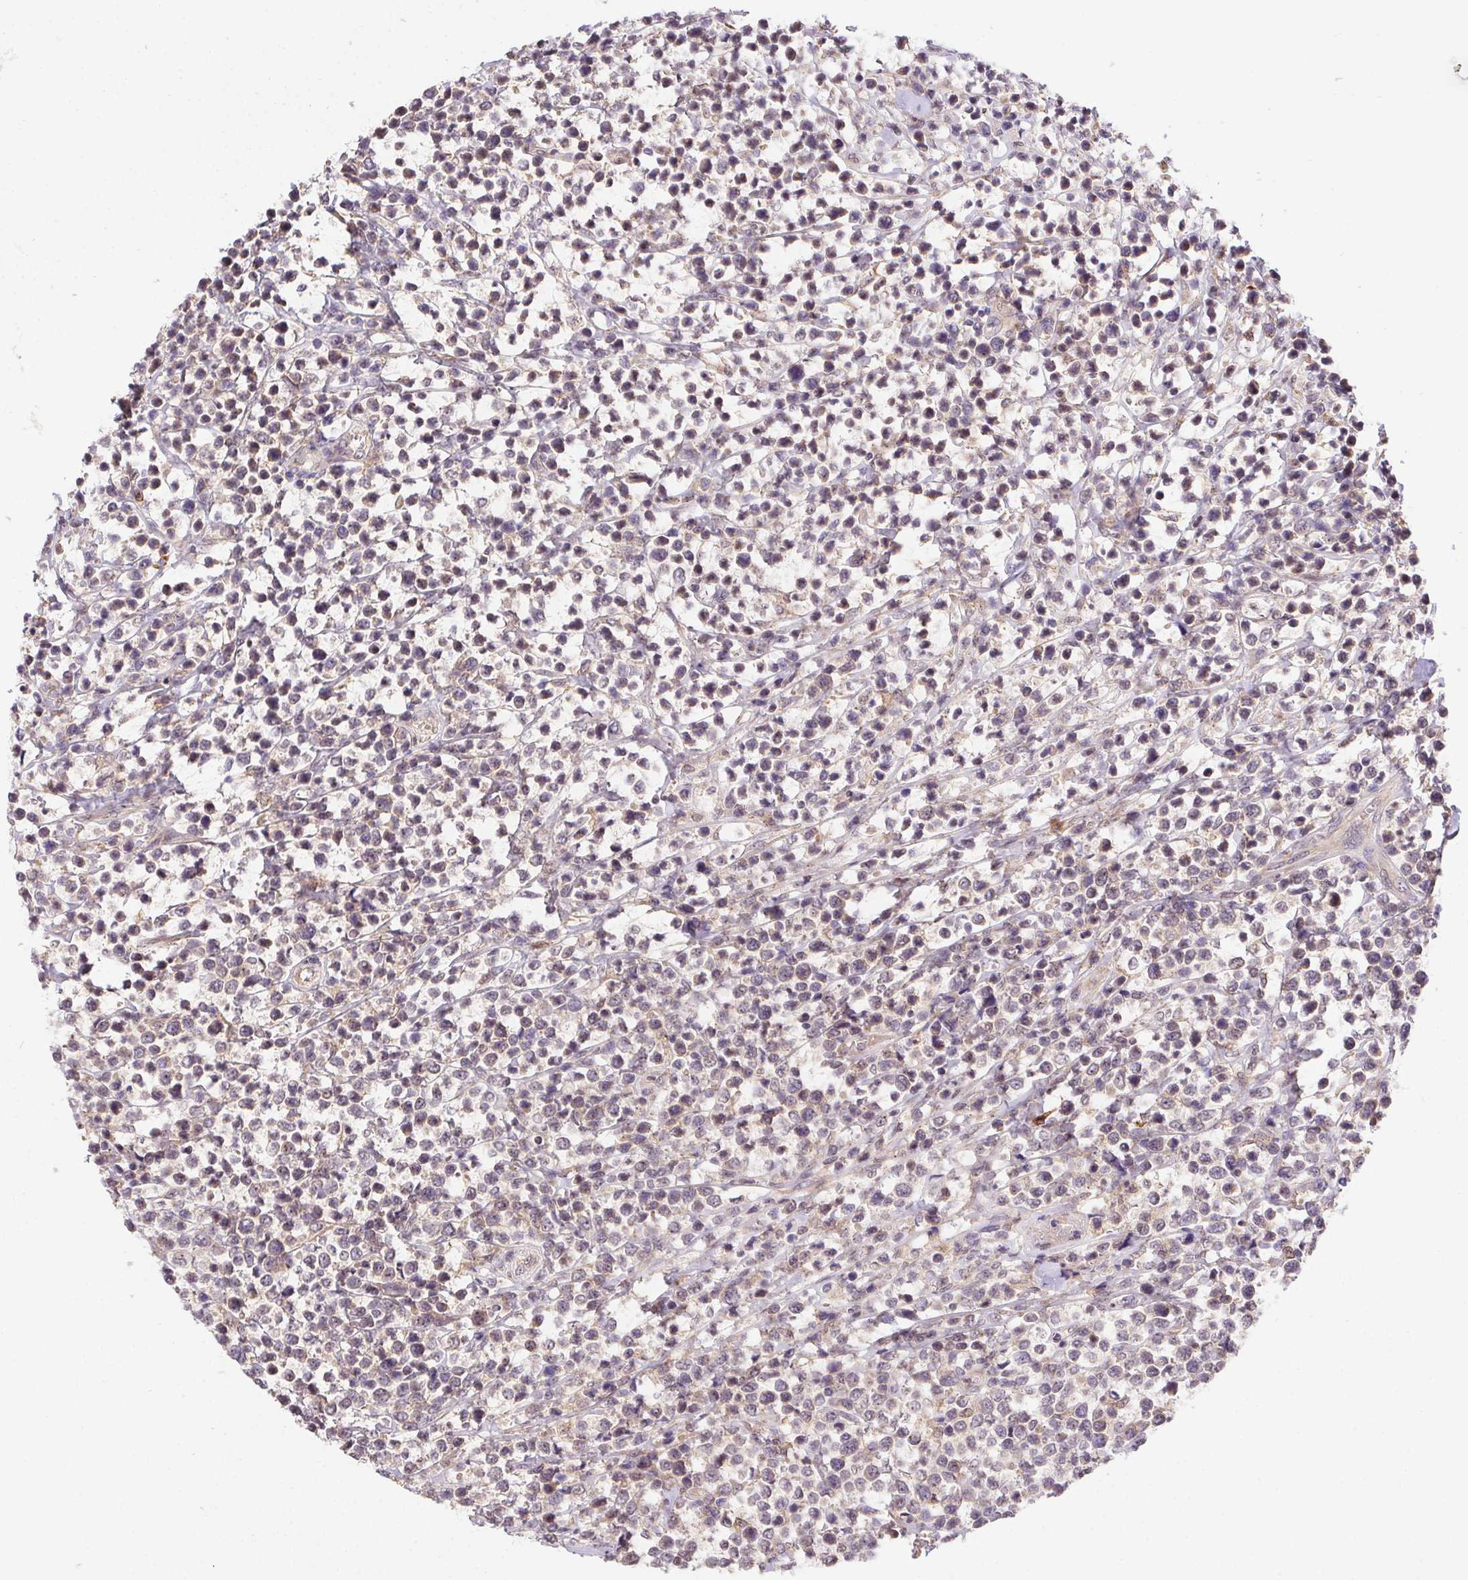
{"staining": {"intensity": "negative", "quantity": "none", "location": "none"}, "tissue": "lymphoma", "cell_type": "Tumor cells", "image_type": "cancer", "snomed": [{"axis": "morphology", "description": "Malignant lymphoma, non-Hodgkin's type, High grade"}, {"axis": "topography", "description": "Soft tissue"}], "caption": "The image displays no significant staining in tumor cells of lymphoma. Brightfield microscopy of IHC stained with DAB (3,3'-diaminobenzidine) (brown) and hematoxylin (blue), captured at high magnification.", "gene": "NUDT16", "patient": {"sex": "female", "age": 56}}